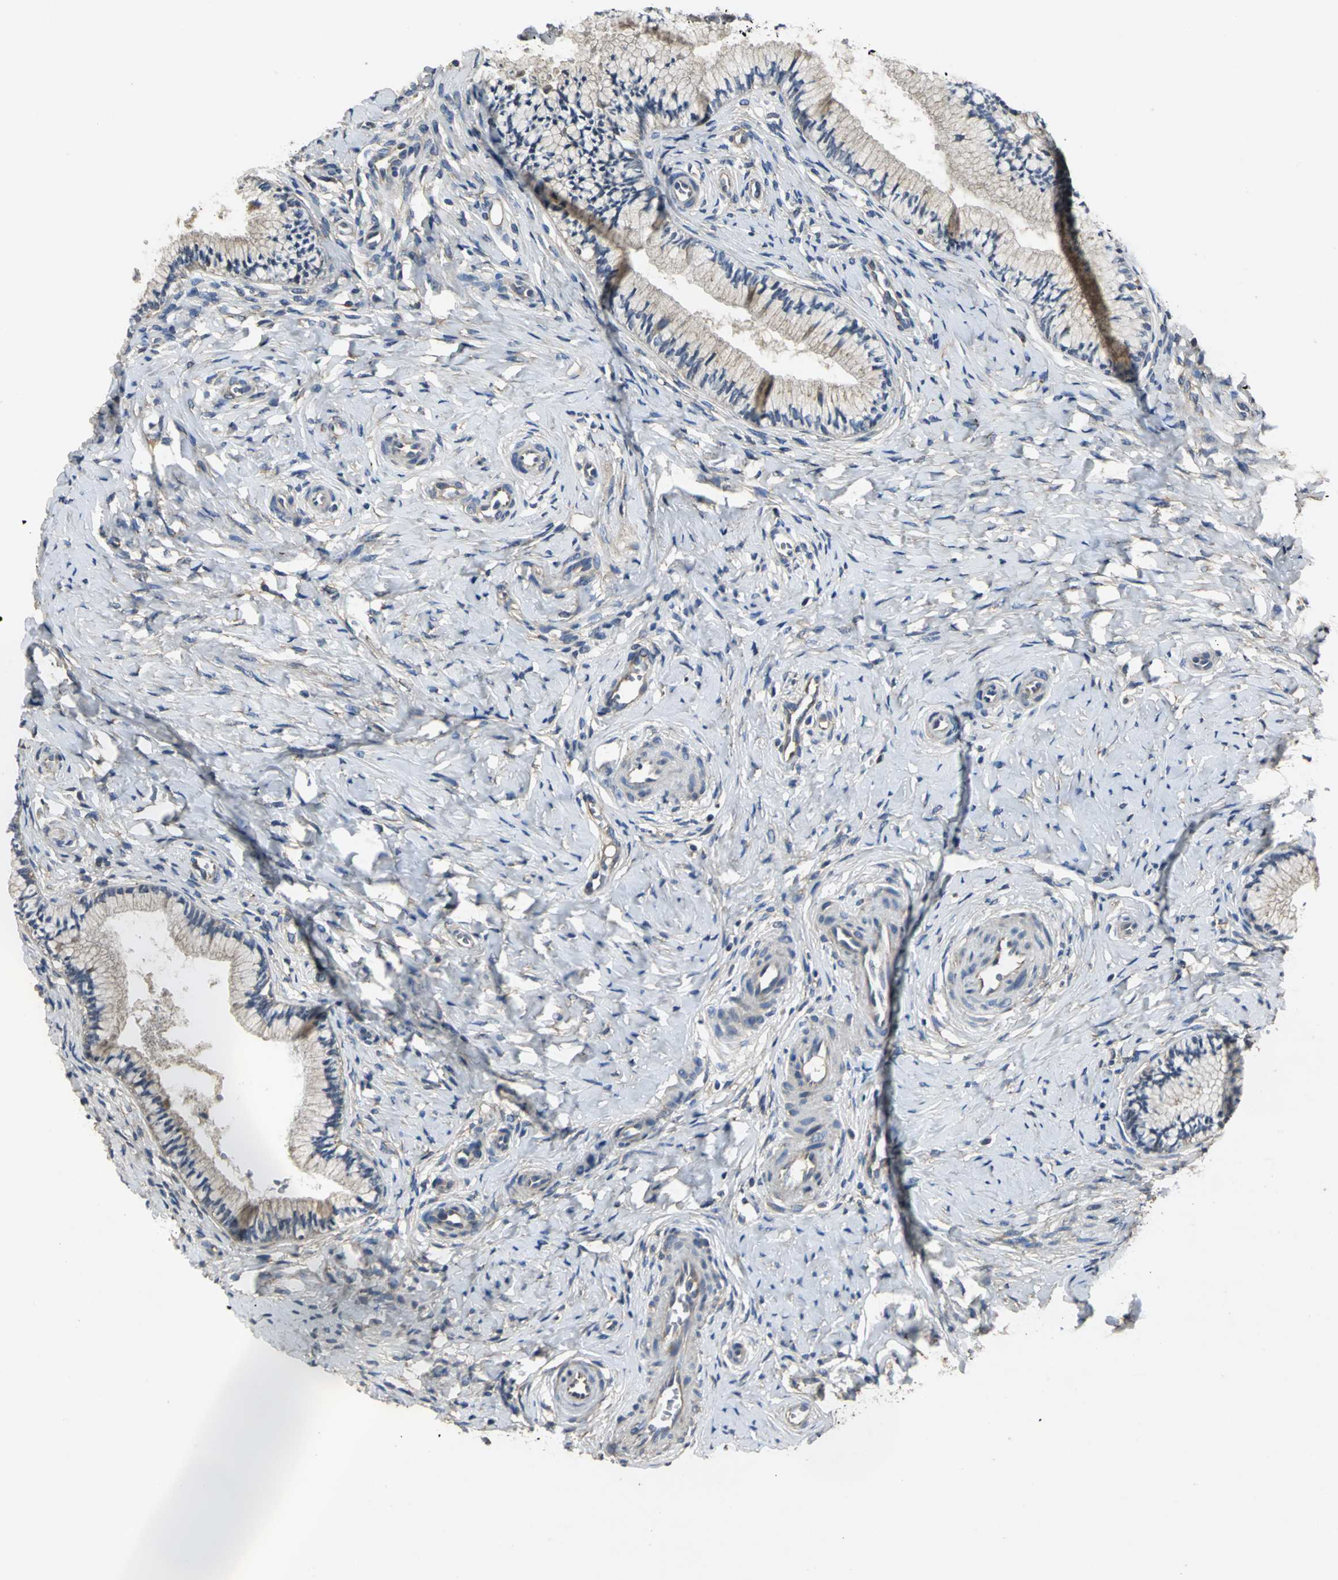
{"staining": {"intensity": "weak", "quantity": ">75%", "location": "cytoplasmic/membranous"}, "tissue": "cervix", "cell_type": "Glandular cells", "image_type": "normal", "snomed": [{"axis": "morphology", "description": "Normal tissue, NOS"}, {"axis": "topography", "description": "Cervix"}], "caption": "Cervix stained for a protein (brown) shows weak cytoplasmic/membranous positive expression in about >75% of glandular cells.", "gene": "IRF3", "patient": {"sex": "female", "age": 46}}